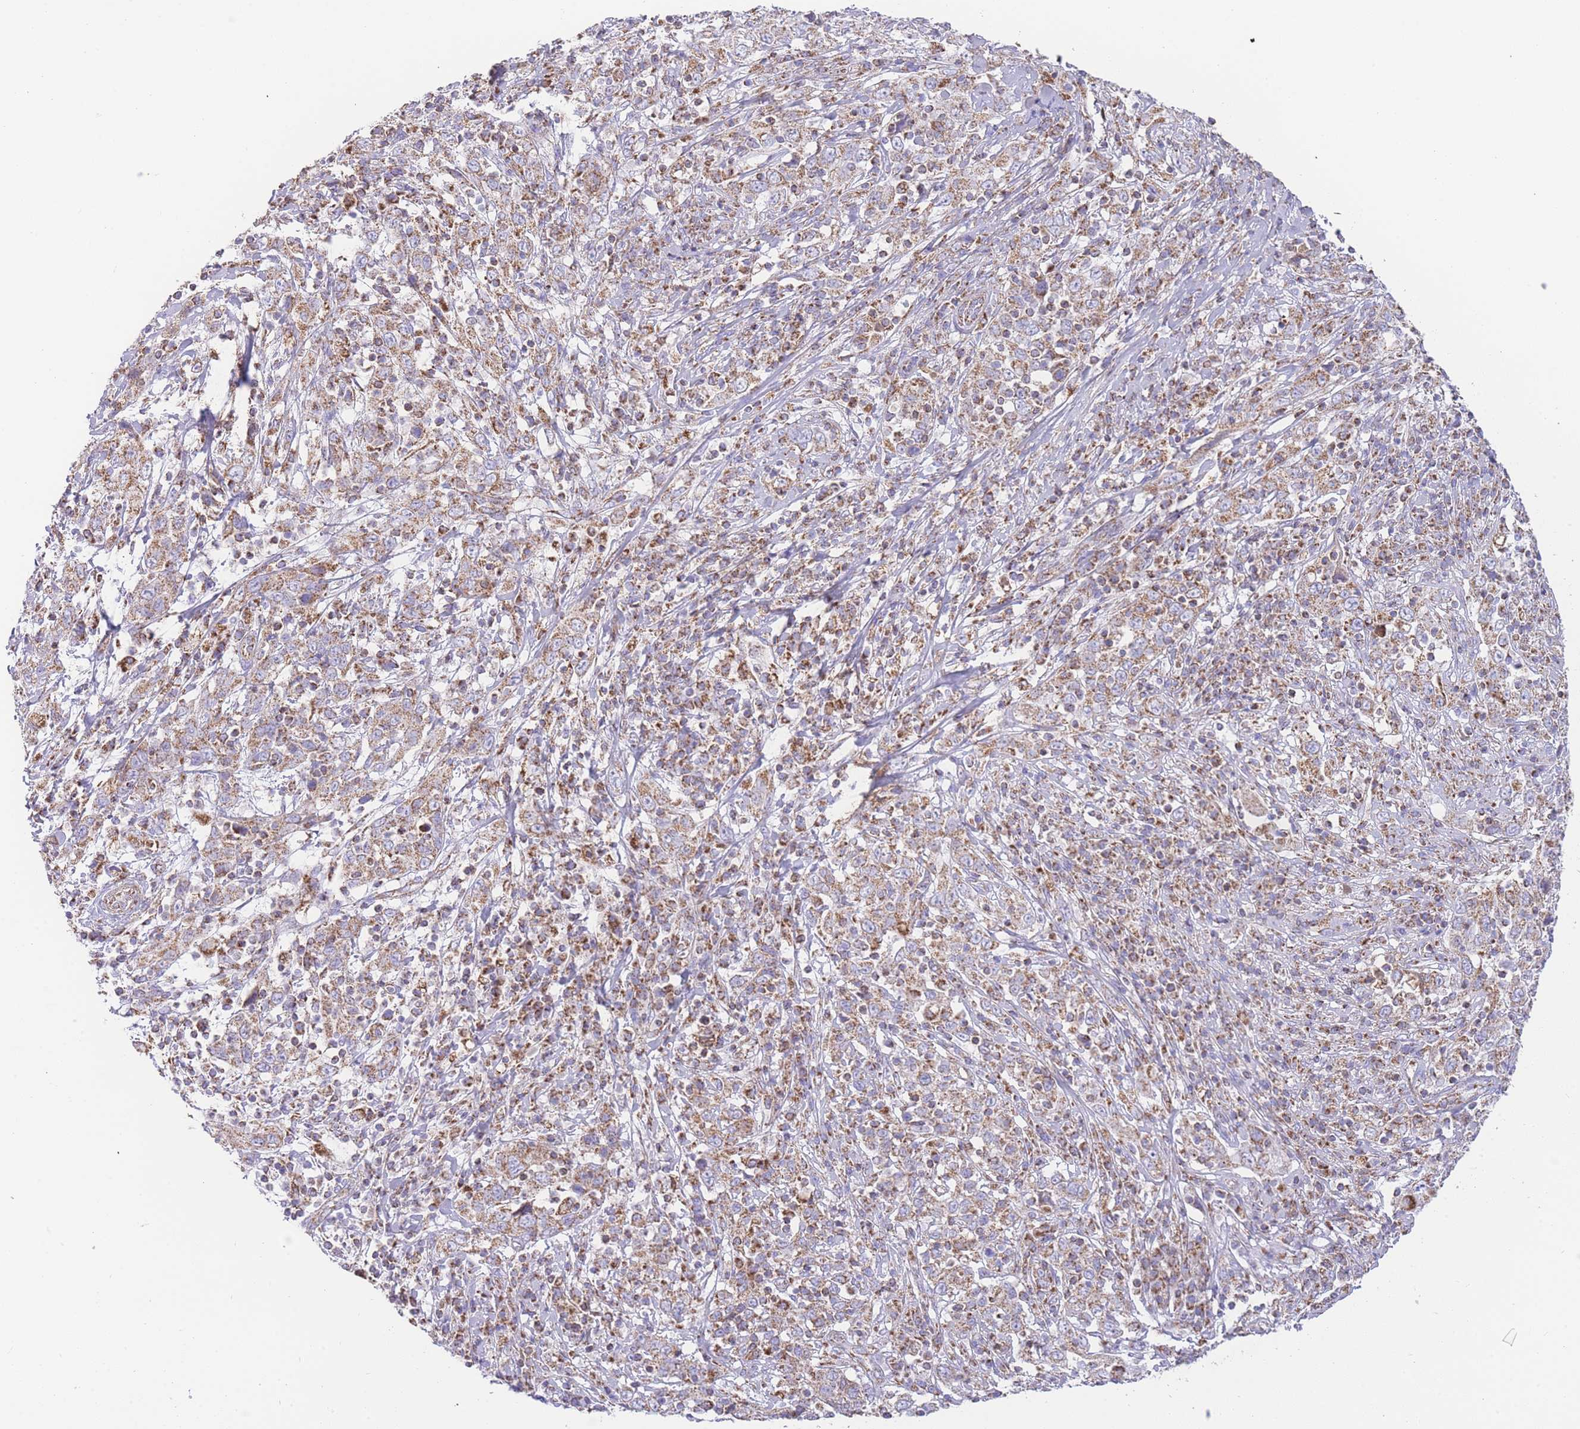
{"staining": {"intensity": "moderate", "quantity": ">75%", "location": "cytoplasmic/membranous"}, "tissue": "cervical cancer", "cell_type": "Tumor cells", "image_type": "cancer", "snomed": [{"axis": "morphology", "description": "Squamous cell carcinoma, NOS"}, {"axis": "topography", "description": "Cervix"}], "caption": "Cervical squamous cell carcinoma stained with immunohistochemistry (IHC) exhibits moderate cytoplasmic/membranous positivity in about >75% of tumor cells.", "gene": "GSTM1", "patient": {"sex": "female", "age": 46}}